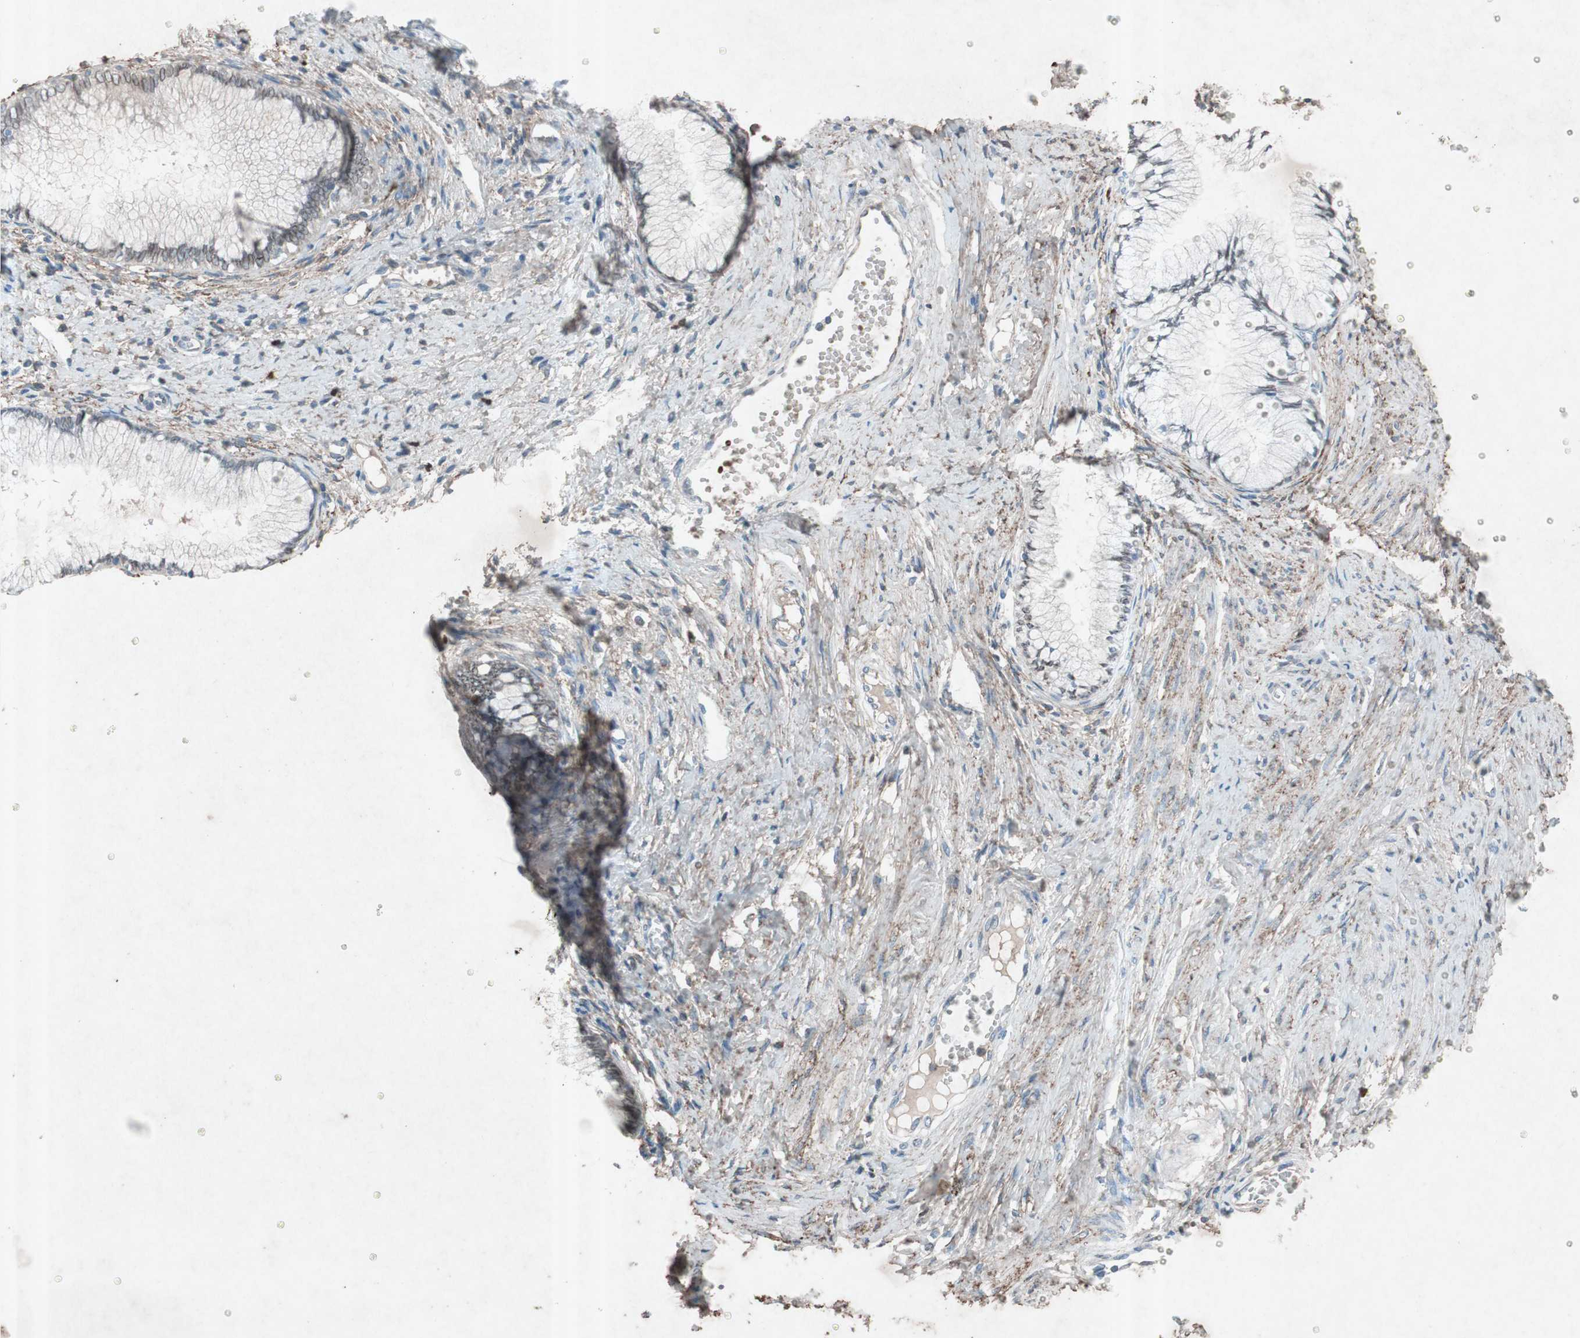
{"staining": {"intensity": "weak", "quantity": "<25%", "location": "cytoplasmic/membranous"}, "tissue": "cervical cancer", "cell_type": "Tumor cells", "image_type": "cancer", "snomed": [{"axis": "morphology", "description": "Adenocarcinoma, NOS"}, {"axis": "topography", "description": "Cervix"}], "caption": "Photomicrograph shows no significant protein staining in tumor cells of cervical adenocarcinoma.", "gene": "GRB7", "patient": {"sex": "female", "age": 36}}